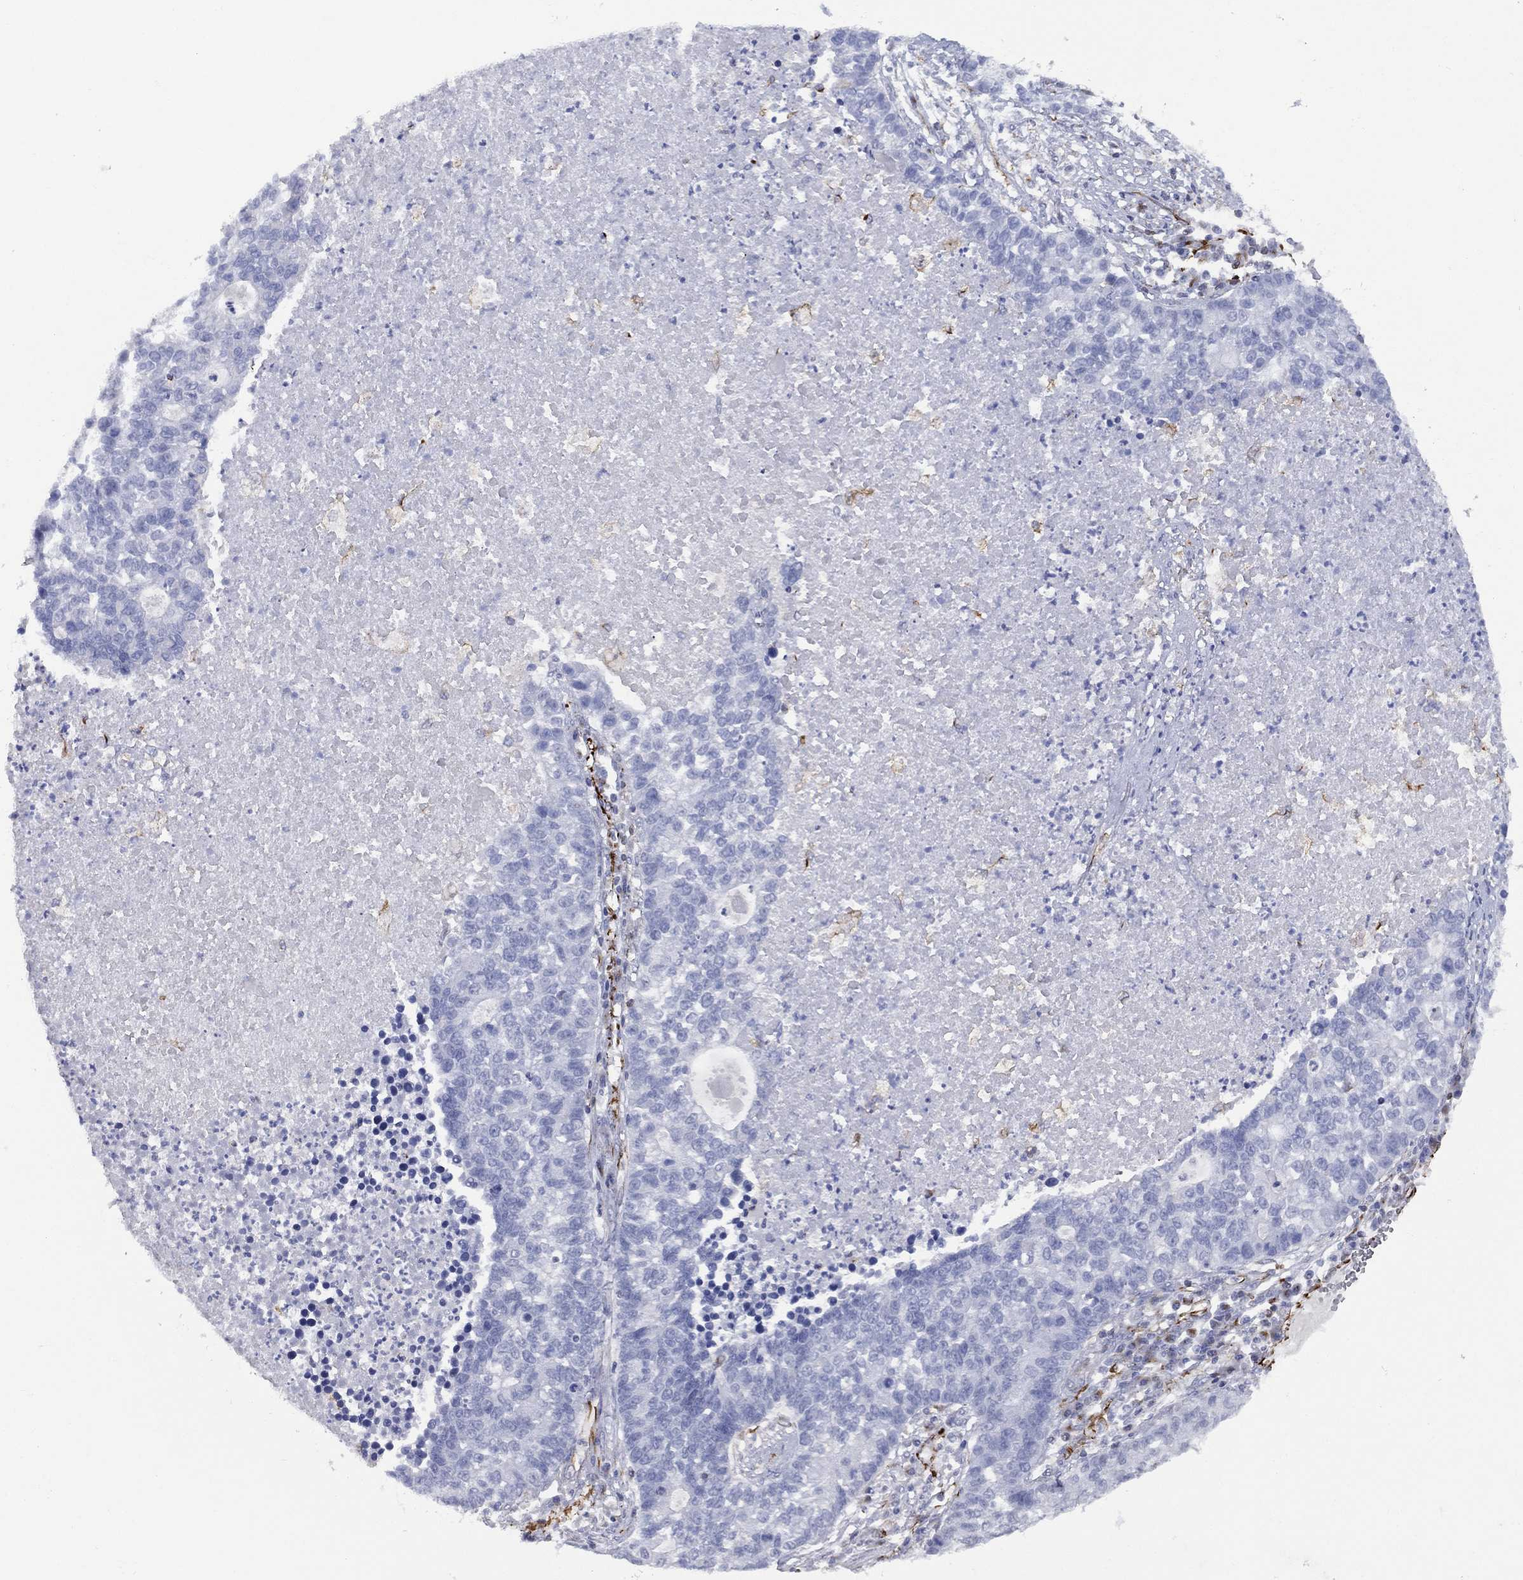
{"staining": {"intensity": "negative", "quantity": "none", "location": "none"}, "tissue": "lung cancer", "cell_type": "Tumor cells", "image_type": "cancer", "snomed": [{"axis": "morphology", "description": "Adenocarcinoma, NOS"}, {"axis": "topography", "description": "Lung"}], "caption": "Lung adenocarcinoma stained for a protein using immunohistochemistry exhibits no staining tumor cells.", "gene": "MAS1", "patient": {"sex": "male", "age": 57}}